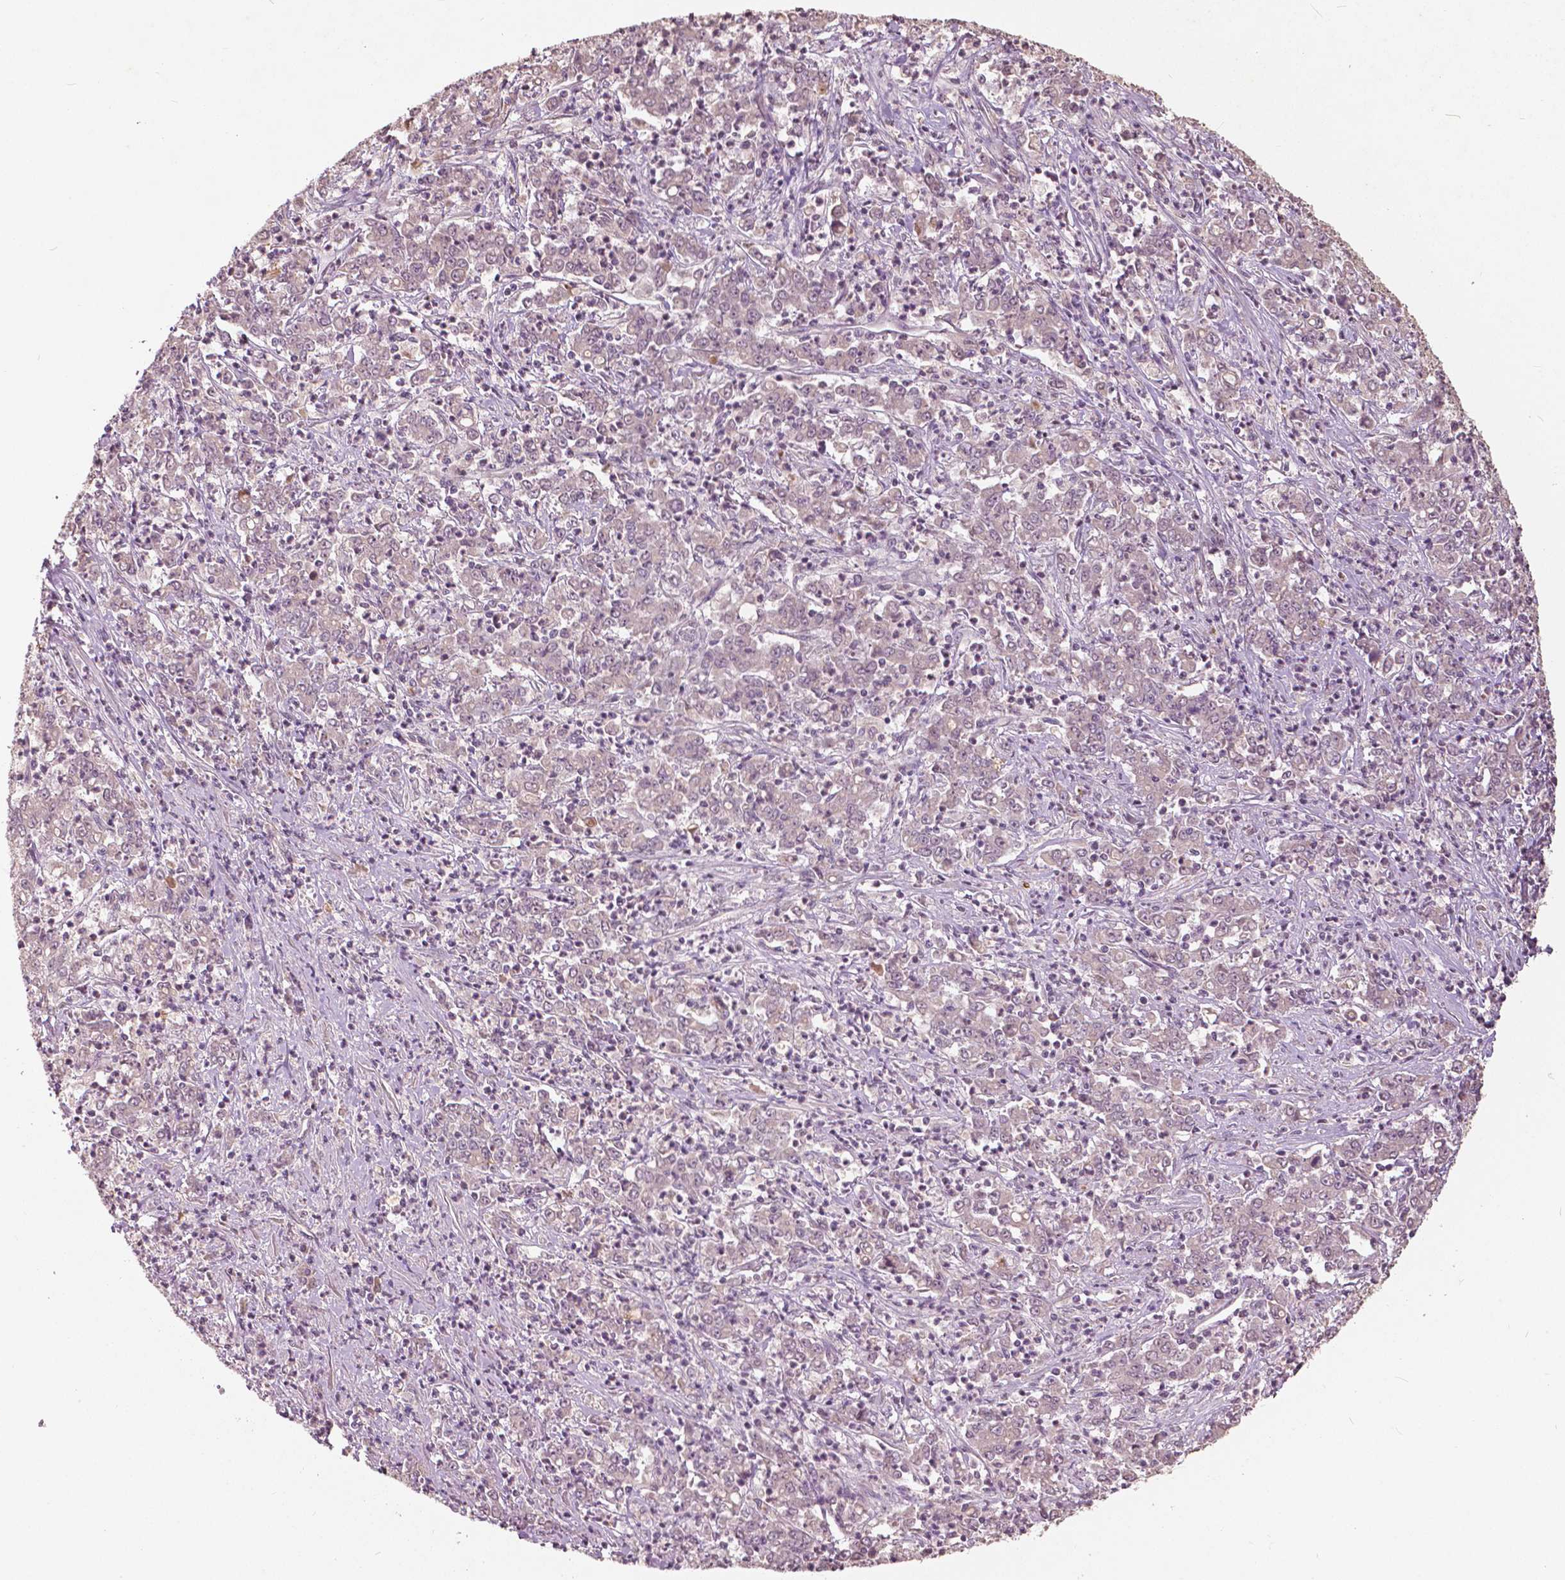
{"staining": {"intensity": "negative", "quantity": "none", "location": "none"}, "tissue": "stomach cancer", "cell_type": "Tumor cells", "image_type": "cancer", "snomed": [{"axis": "morphology", "description": "Adenocarcinoma, NOS"}, {"axis": "topography", "description": "Stomach, lower"}], "caption": "Protein analysis of stomach cancer displays no significant positivity in tumor cells.", "gene": "ANGPTL4", "patient": {"sex": "female", "age": 71}}